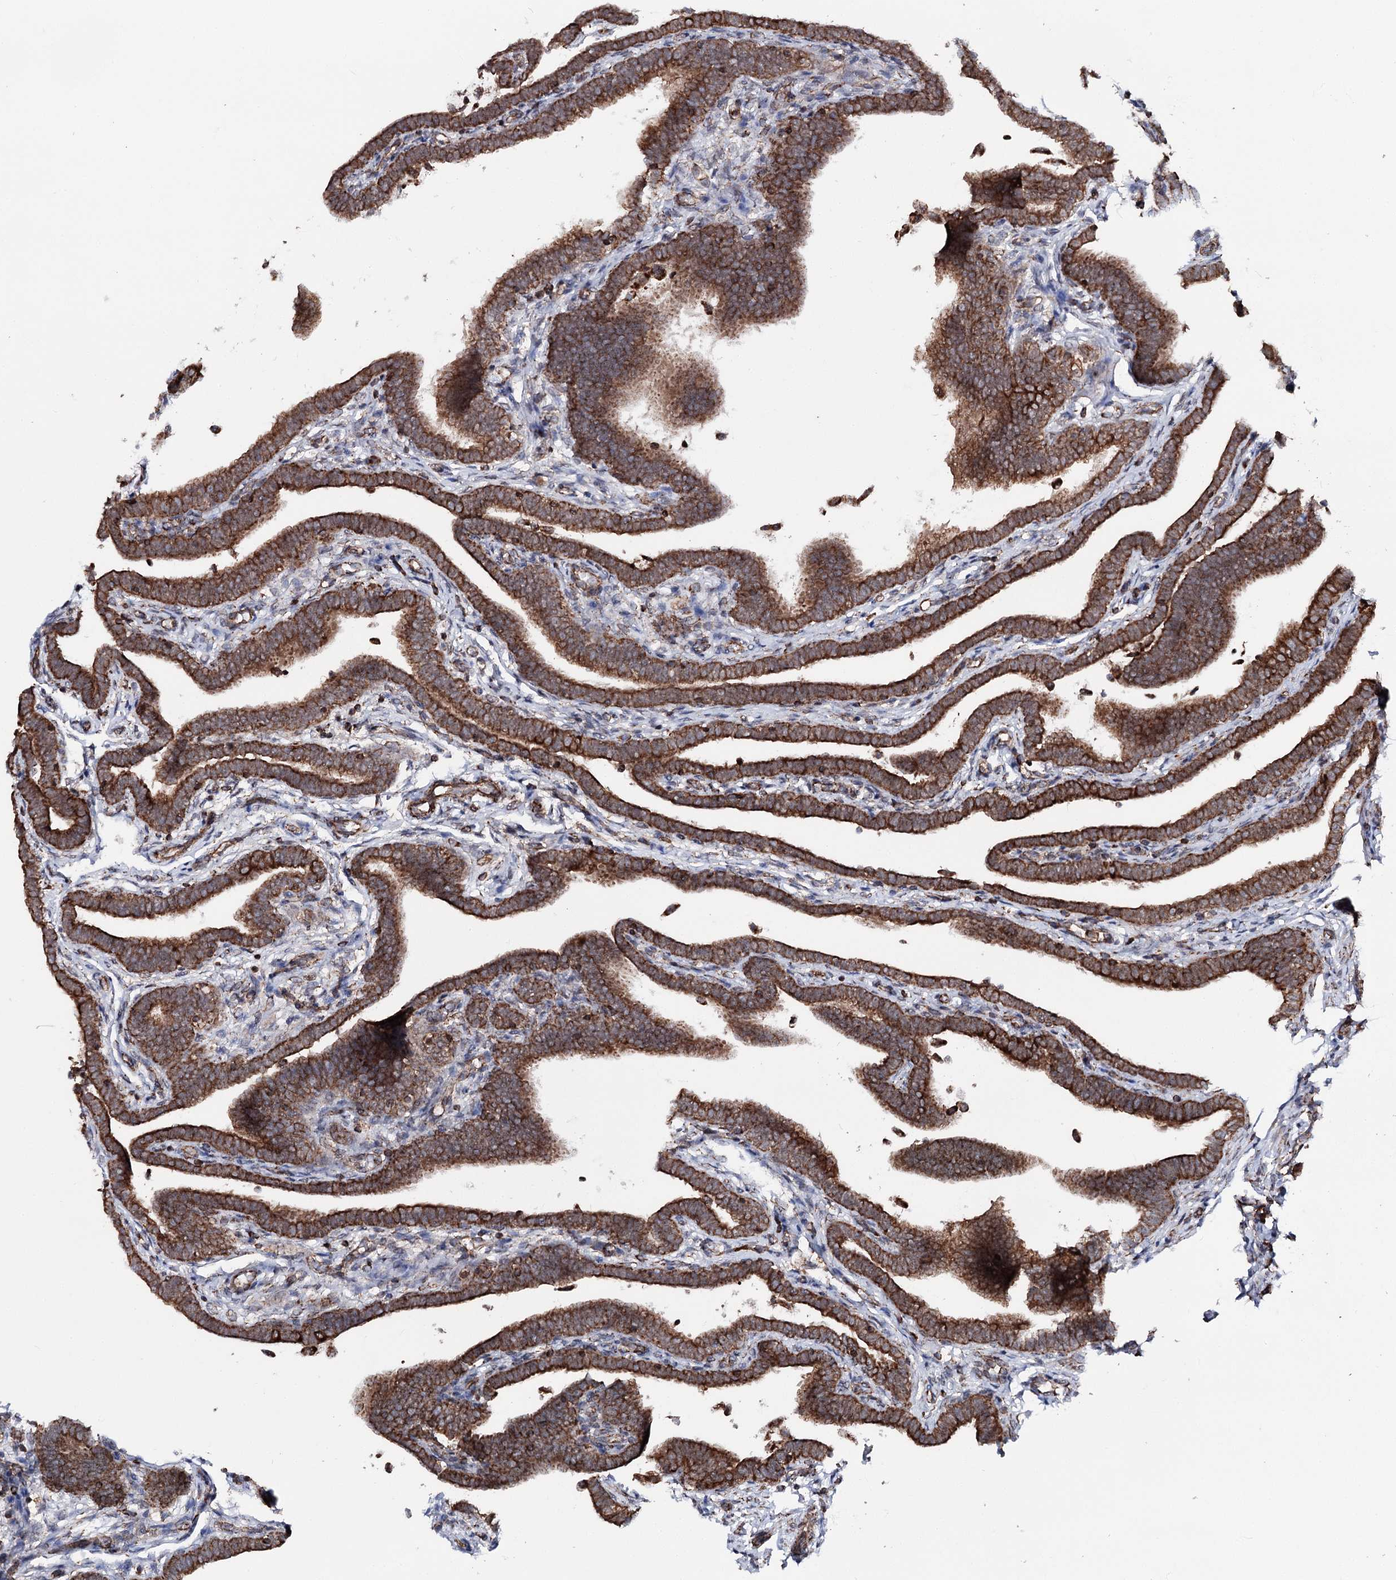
{"staining": {"intensity": "strong", "quantity": ">75%", "location": "cytoplasmic/membranous"}, "tissue": "fallopian tube", "cell_type": "Glandular cells", "image_type": "normal", "snomed": [{"axis": "morphology", "description": "Normal tissue, NOS"}, {"axis": "topography", "description": "Fallopian tube"}], "caption": "This is a histology image of immunohistochemistry staining of normal fallopian tube, which shows strong staining in the cytoplasmic/membranous of glandular cells.", "gene": "FGFR1OP2", "patient": {"sex": "female", "age": 36}}